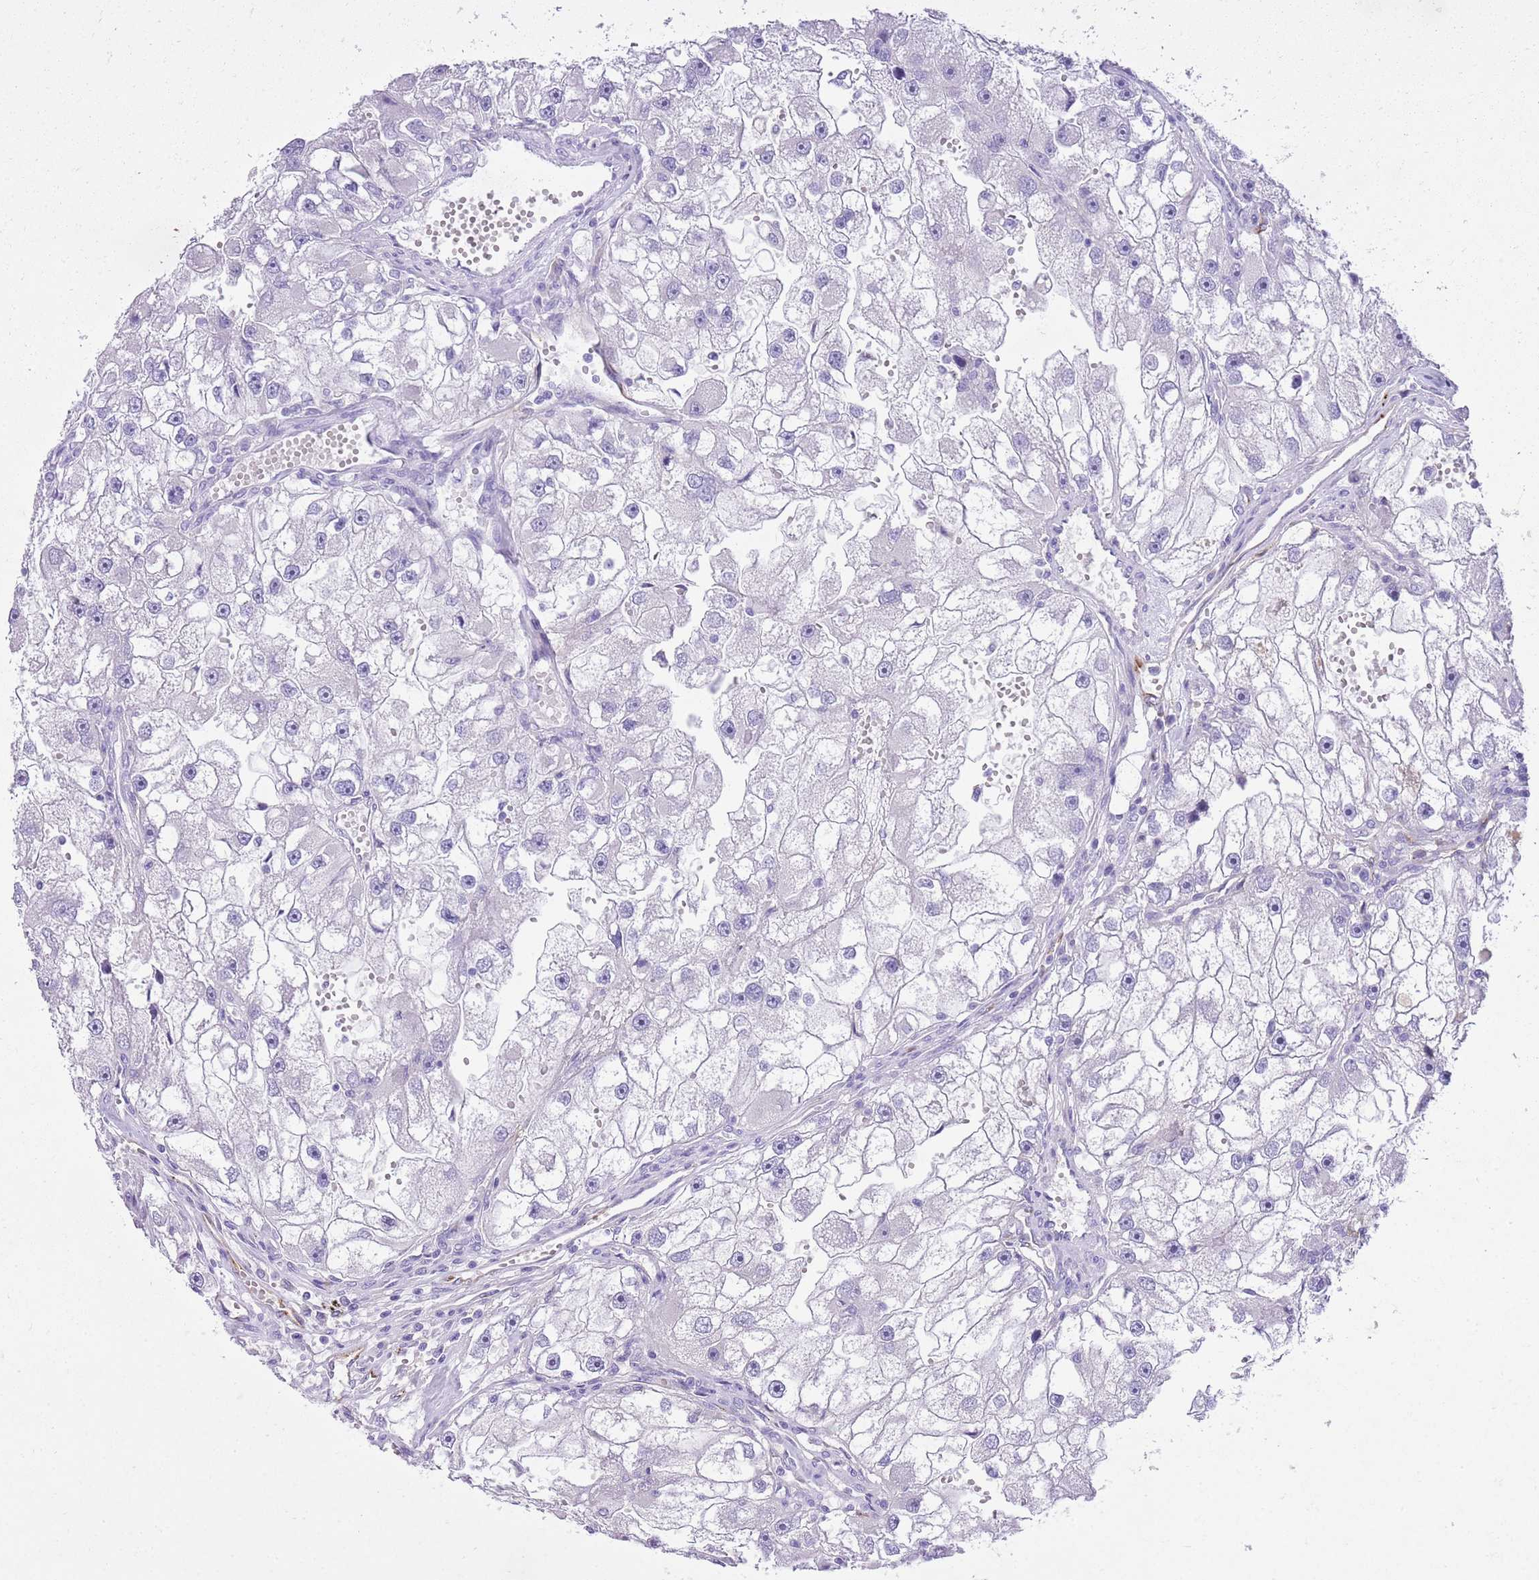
{"staining": {"intensity": "negative", "quantity": "none", "location": "none"}, "tissue": "renal cancer", "cell_type": "Tumor cells", "image_type": "cancer", "snomed": [{"axis": "morphology", "description": "Adenocarcinoma, NOS"}, {"axis": "topography", "description": "Kidney"}], "caption": "The micrograph reveals no staining of tumor cells in adenocarcinoma (renal). (Stains: DAB IHC with hematoxylin counter stain, Microscopy: brightfield microscopy at high magnification).", "gene": "CLEC2A", "patient": {"sex": "male", "age": 63}}